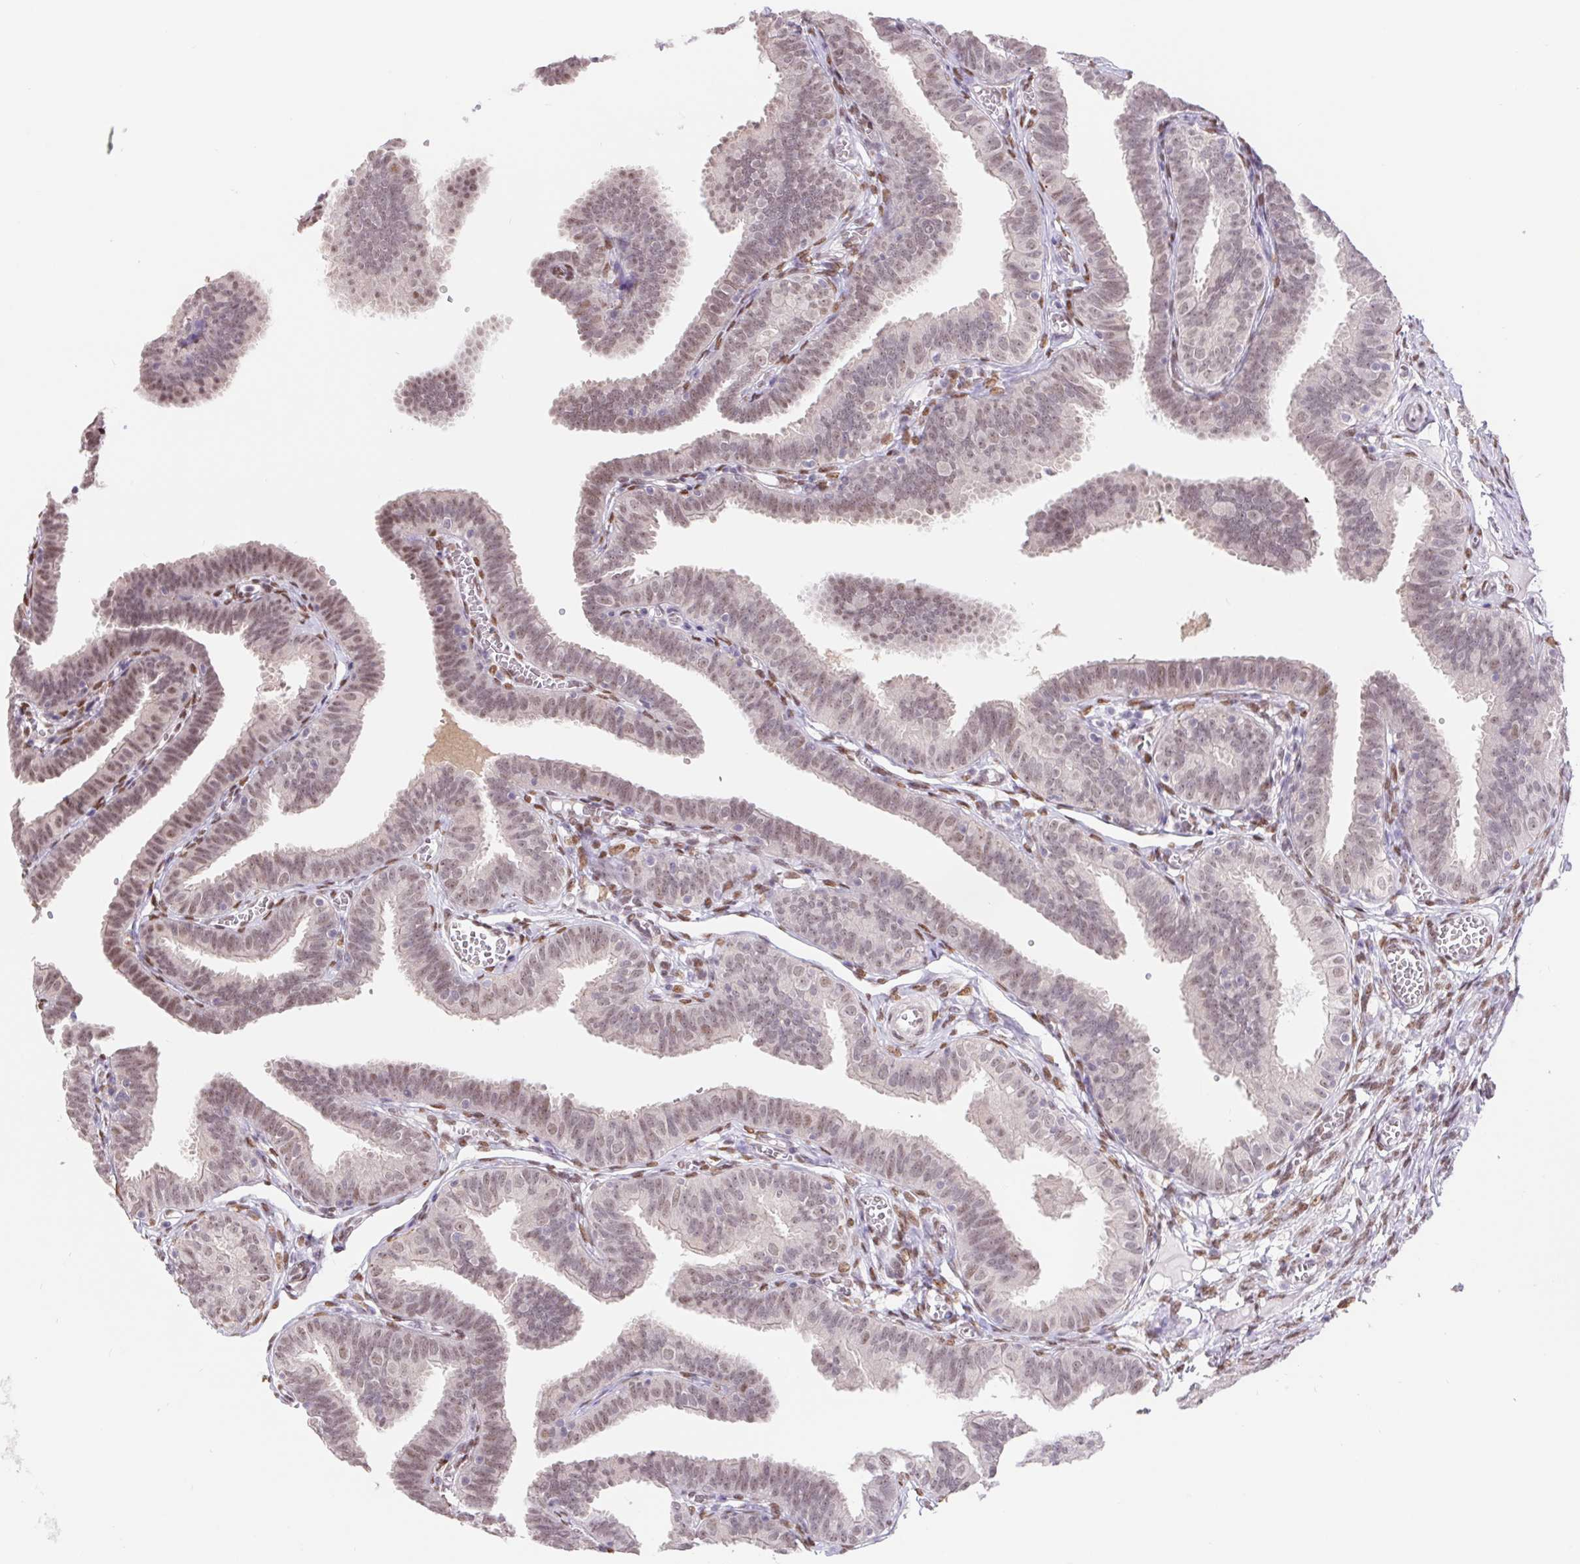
{"staining": {"intensity": "weak", "quantity": ">75%", "location": "nuclear"}, "tissue": "fallopian tube", "cell_type": "Glandular cells", "image_type": "normal", "snomed": [{"axis": "morphology", "description": "Normal tissue, NOS"}, {"axis": "topography", "description": "Fallopian tube"}], "caption": "Protein staining of benign fallopian tube displays weak nuclear positivity in about >75% of glandular cells. The staining was performed using DAB, with brown indicating positive protein expression. Nuclei are stained blue with hematoxylin.", "gene": "CAND1", "patient": {"sex": "female", "age": 25}}